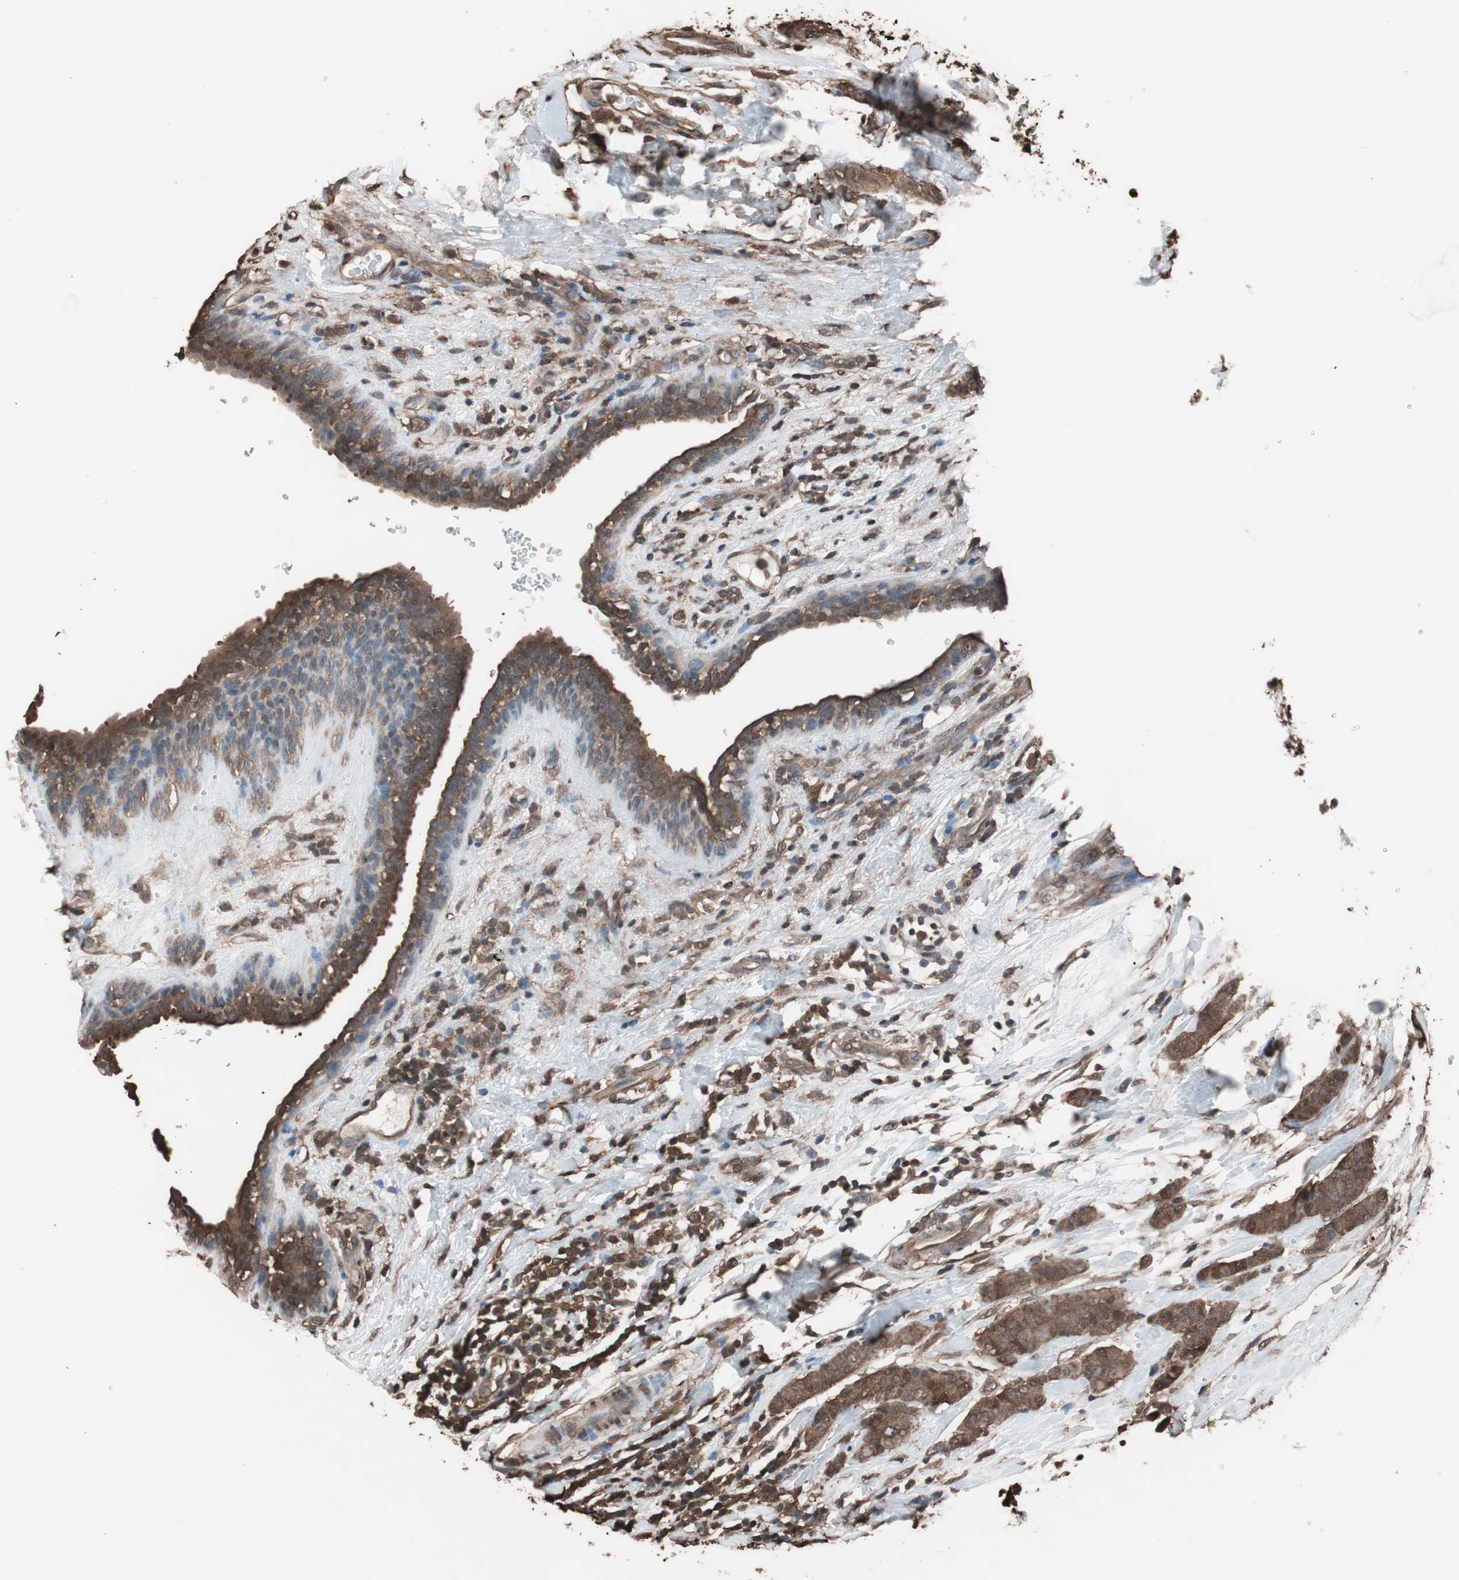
{"staining": {"intensity": "strong", "quantity": ">75%", "location": "cytoplasmic/membranous"}, "tissue": "breast cancer", "cell_type": "Tumor cells", "image_type": "cancer", "snomed": [{"axis": "morphology", "description": "Duct carcinoma"}, {"axis": "topography", "description": "Breast"}], "caption": "A high amount of strong cytoplasmic/membranous expression is present in approximately >75% of tumor cells in invasive ductal carcinoma (breast) tissue. (IHC, brightfield microscopy, high magnification).", "gene": "CALM2", "patient": {"sex": "female", "age": 40}}